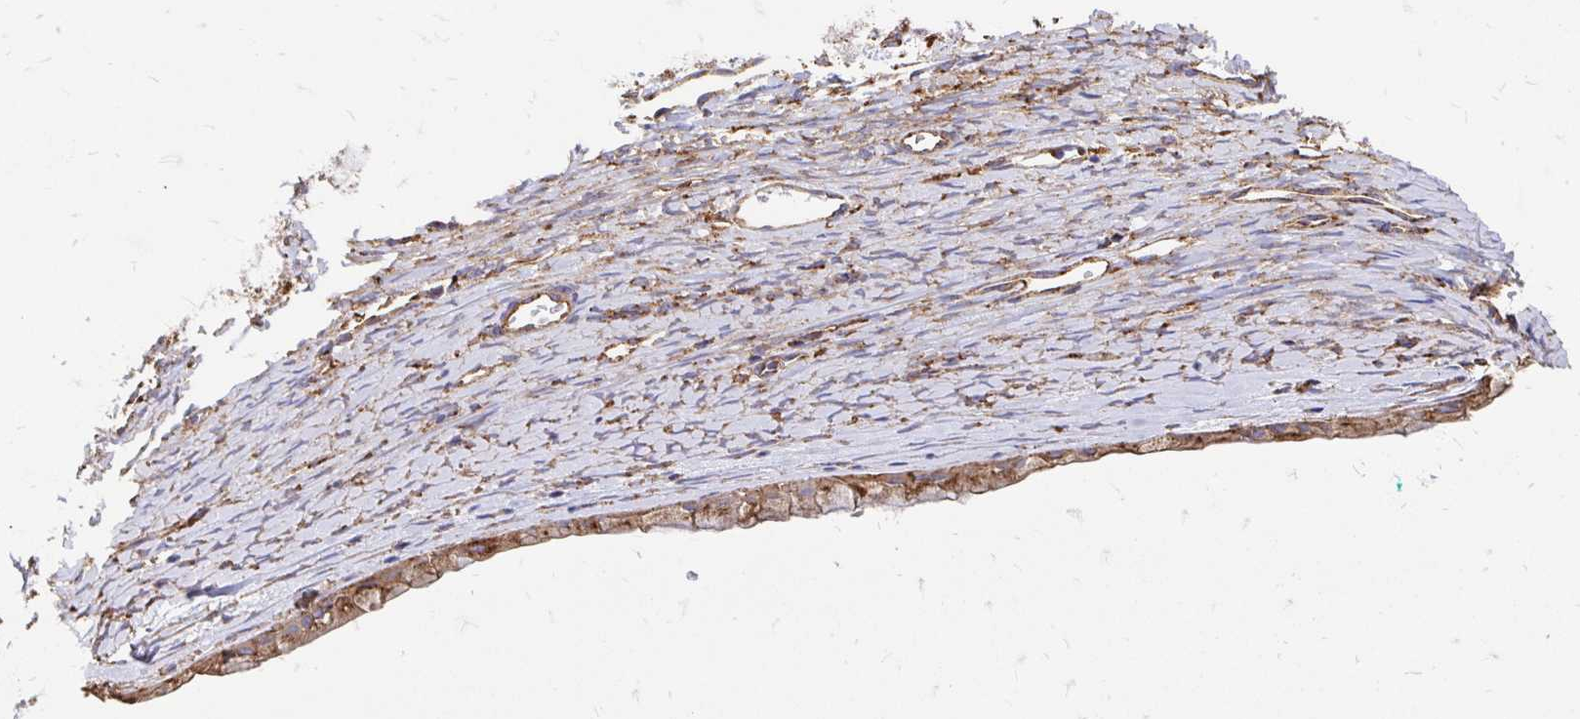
{"staining": {"intensity": "moderate", "quantity": ">75%", "location": "cytoplasmic/membranous"}, "tissue": "ovarian cancer", "cell_type": "Tumor cells", "image_type": "cancer", "snomed": [{"axis": "morphology", "description": "Cystadenocarcinoma, mucinous, NOS"}, {"axis": "topography", "description": "Ovary"}], "caption": "The micrograph shows a brown stain indicating the presence of a protein in the cytoplasmic/membranous of tumor cells in ovarian cancer (mucinous cystadenocarcinoma). (DAB = brown stain, brightfield microscopy at high magnification).", "gene": "CLTC", "patient": {"sex": "female", "age": 61}}